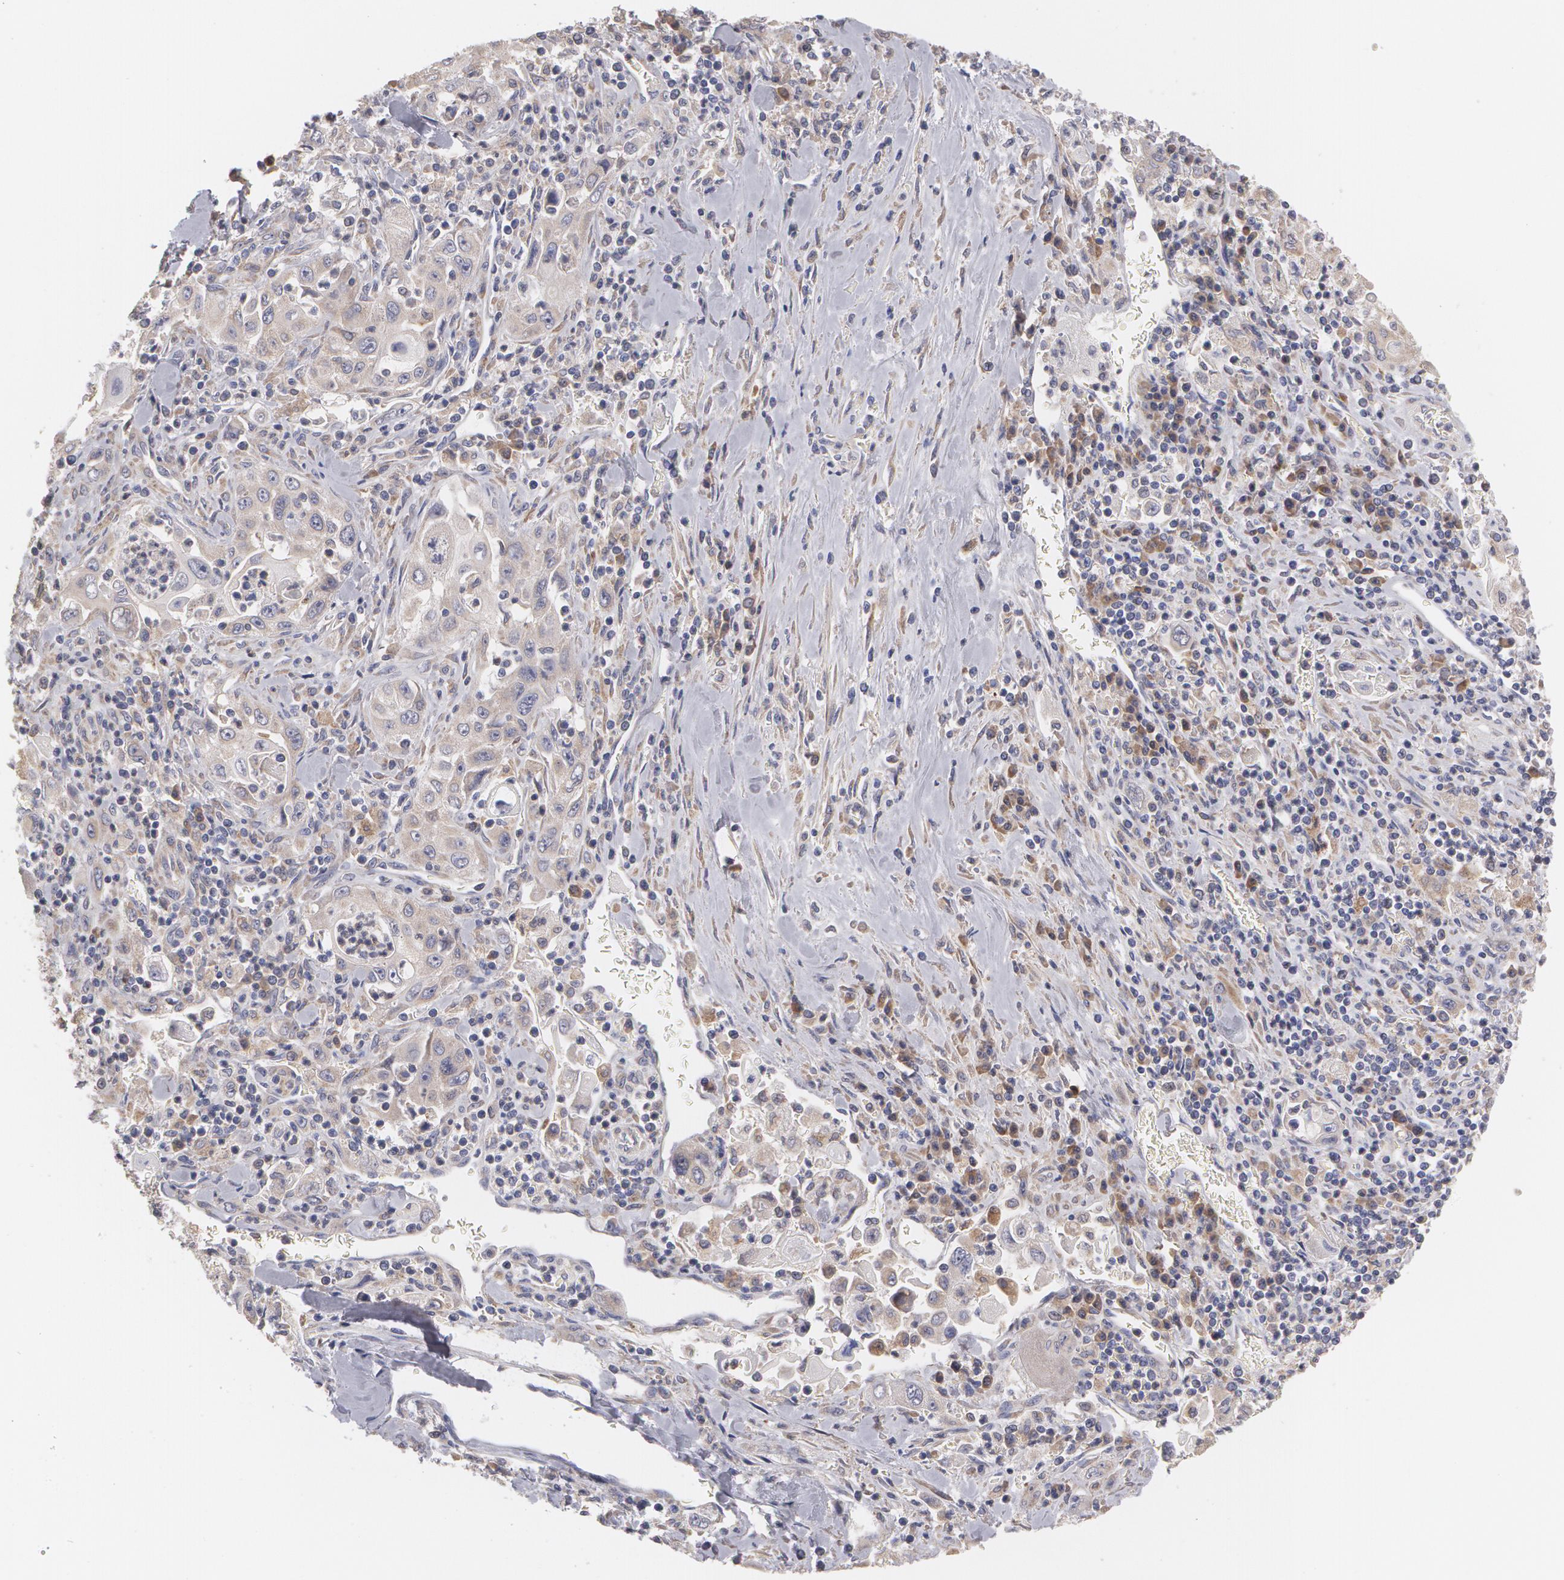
{"staining": {"intensity": "moderate", "quantity": "25%-75%", "location": "cytoplasmic/membranous"}, "tissue": "pancreatic cancer", "cell_type": "Tumor cells", "image_type": "cancer", "snomed": [{"axis": "morphology", "description": "Adenocarcinoma, NOS"}, {"axis": "topography", "description": "Pancreas"}], "caption": "A photomicrograph of pancreatic adenocarcinoma stained for a protein reveals moderate cytoplasmic/membranous brown staining in tumor cells.", "gene": "MTHFD1", "patient": {"sex": "male", "age": 70}}